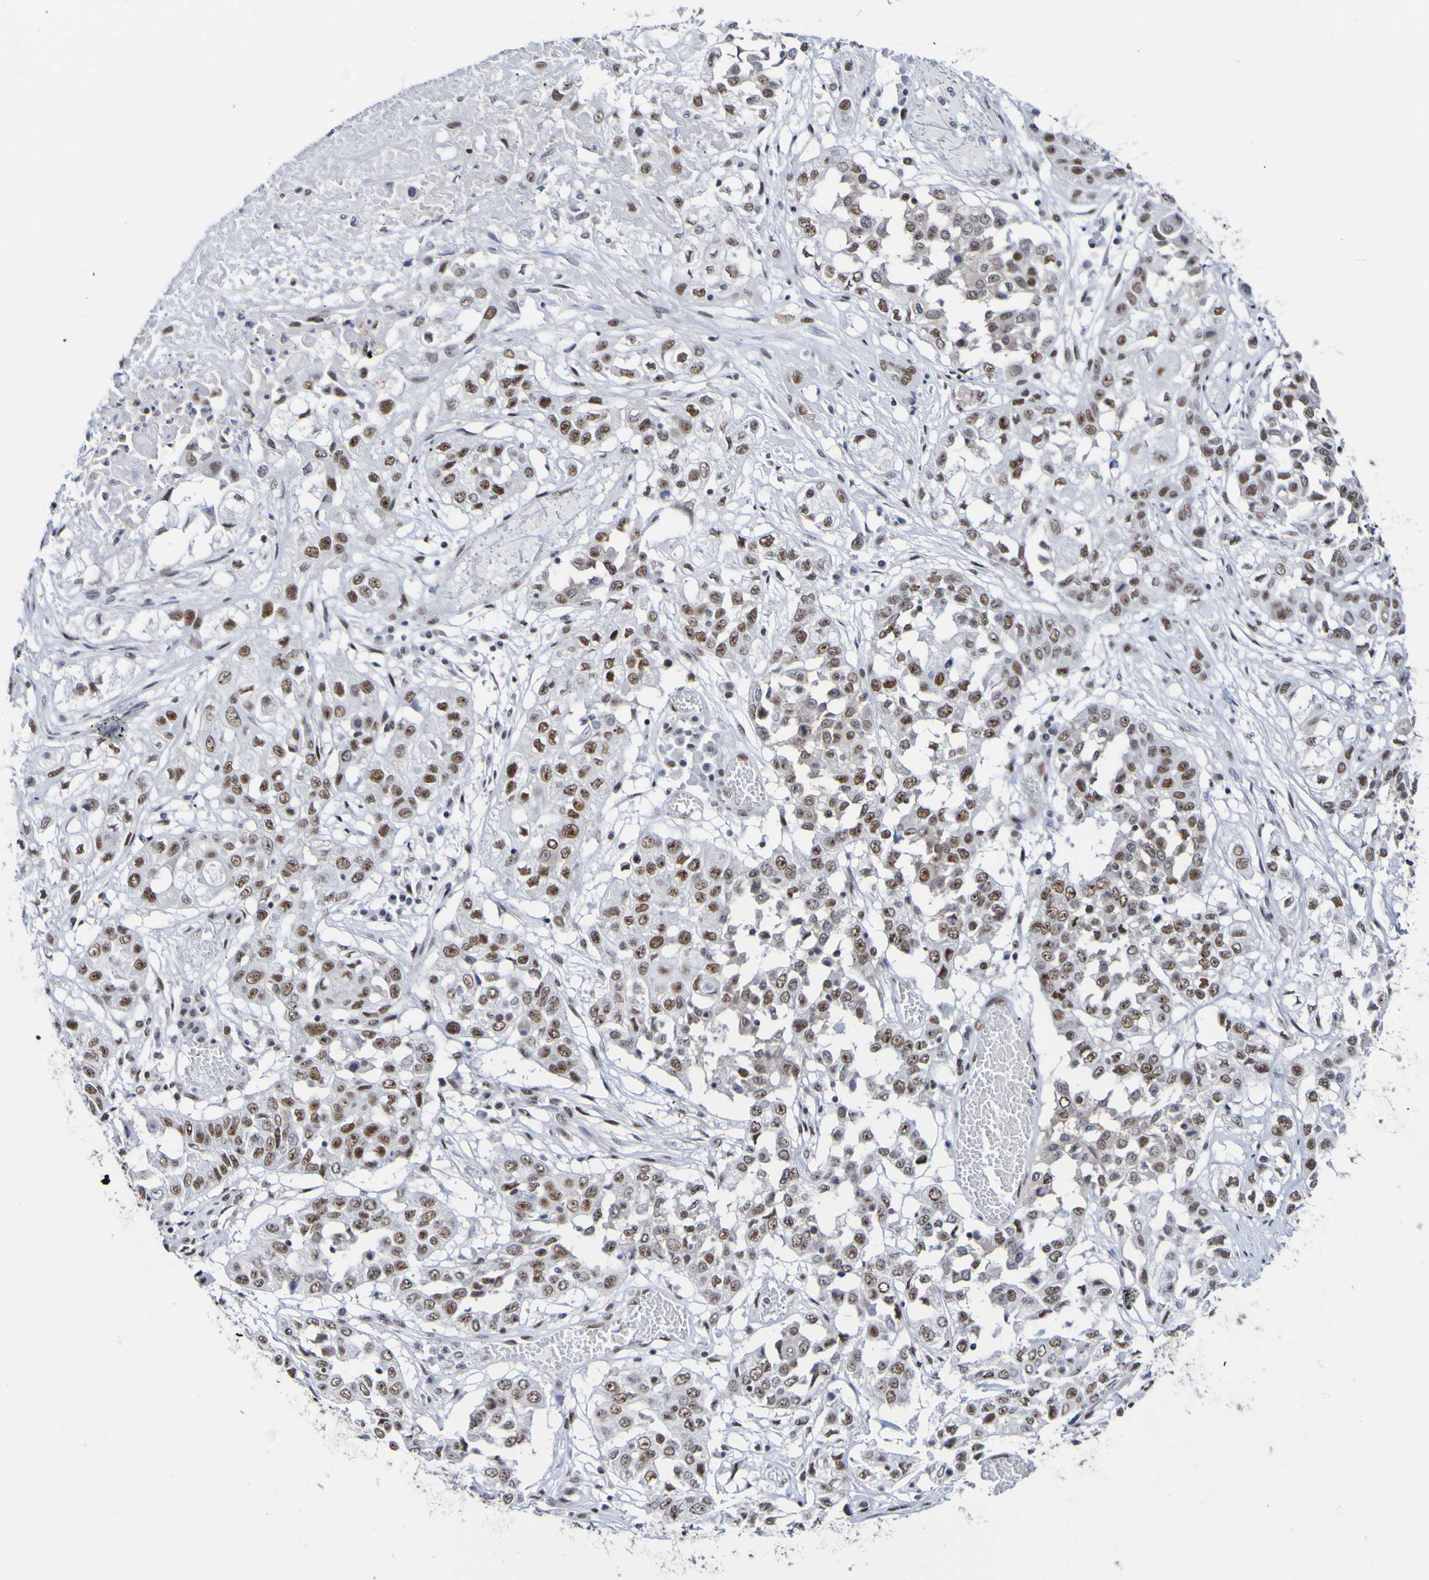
{"staining": {"intensity": "moderate", "quantity": "25%-75%", "location": "nuclear"}, "tissue": "lung cancer", "cell_type": "Tumor cells", "image_type": "cancer", "snomed": [{"axis": "morphology", "description": "Squamous cell carcinoma, NOS"}, {"axis": "topography", "description": "Lung"}], "caption": "A brown stain highlights moderate nuclear expression of a protein in squamous cell carcinoma (lung) tumor cells.", "gene": "CDC5L", "patient": {"sex": "male", "age": 71}}